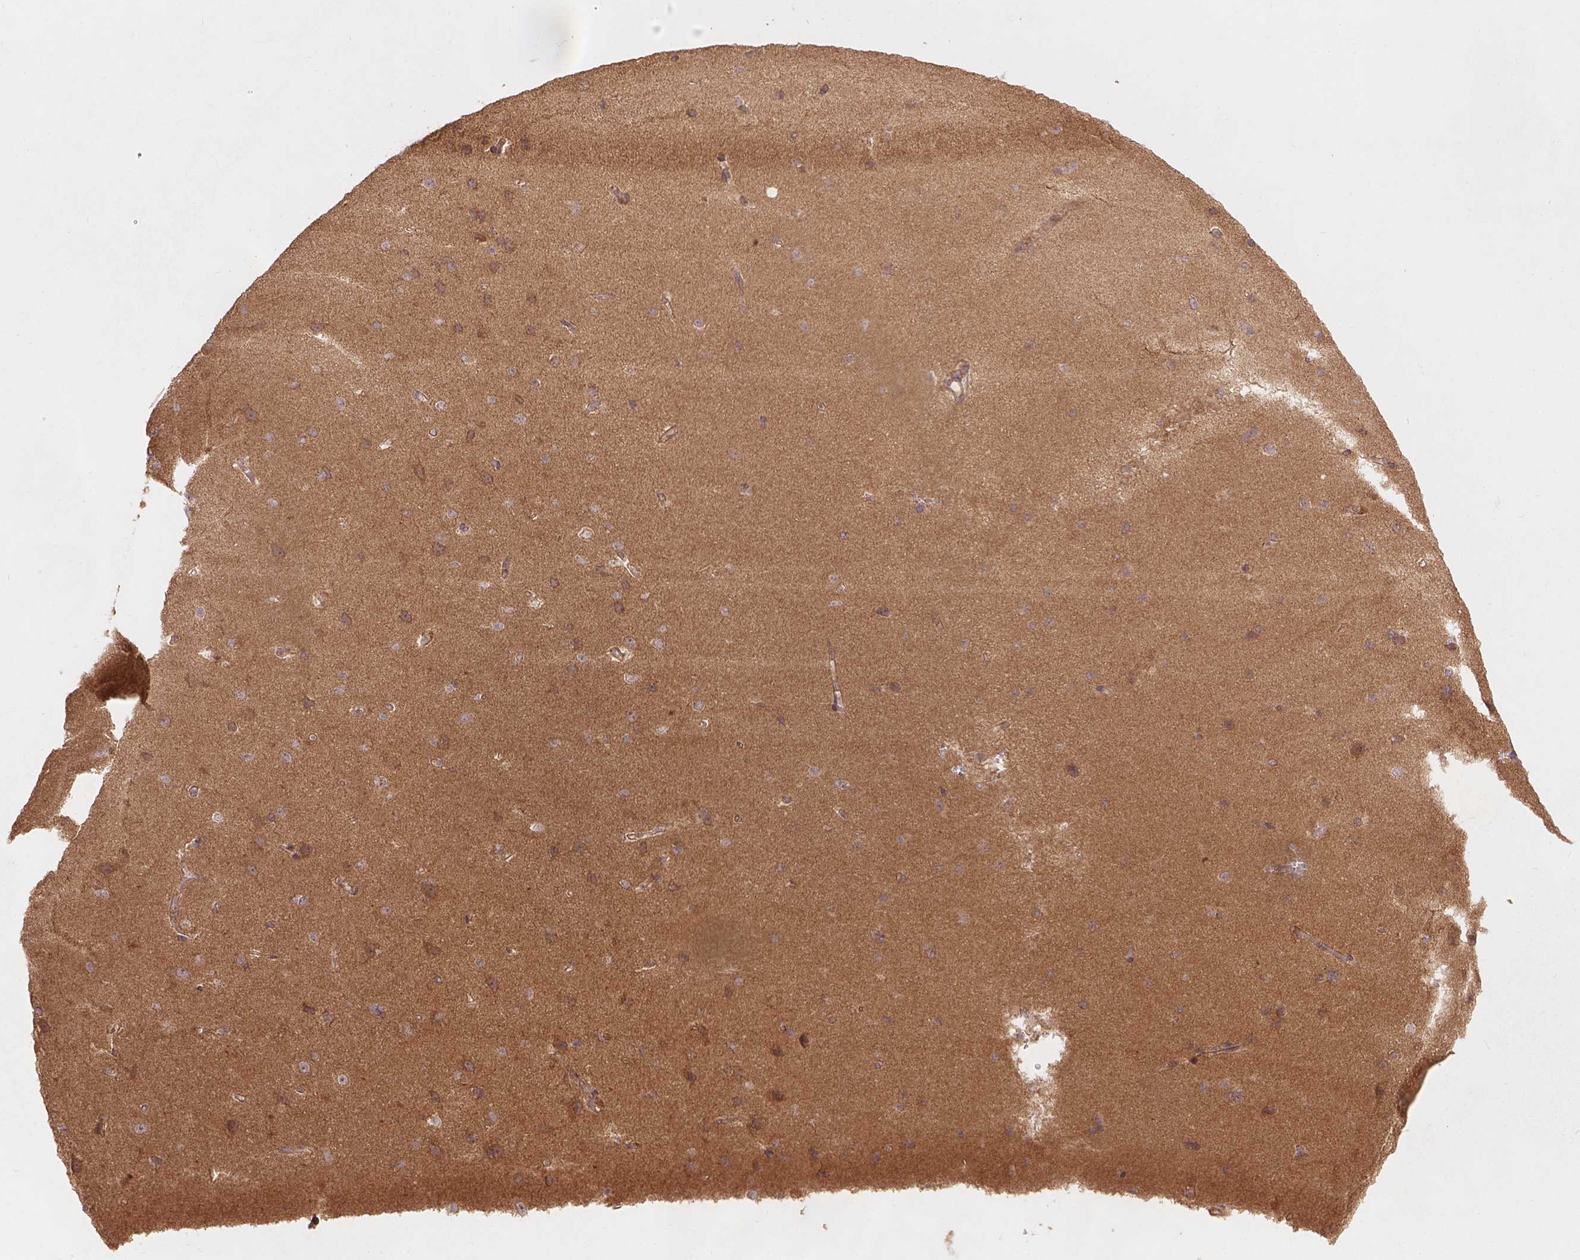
{"staining": {"intensity": "moderate", "quantity": ">75%", "location": "cytoplasmic/membranous"}, "tissue": "cerebral cortex", "cell_type": "Endothelial cells", "image_type": "normal", "snomed": [{"axis": "morphology", "description": "Normal tissue, NOS"}, {"axis": "topography", "description": "Cerebral cortex"}], "caption": "Human cerebral cortex stained with a brown dye shows moderate cytoplasmic/membranous positive expression in approximately >75% of endothelial cells.", "gene": "XPR1", "patient": {"sex": "male", "age": 37}}